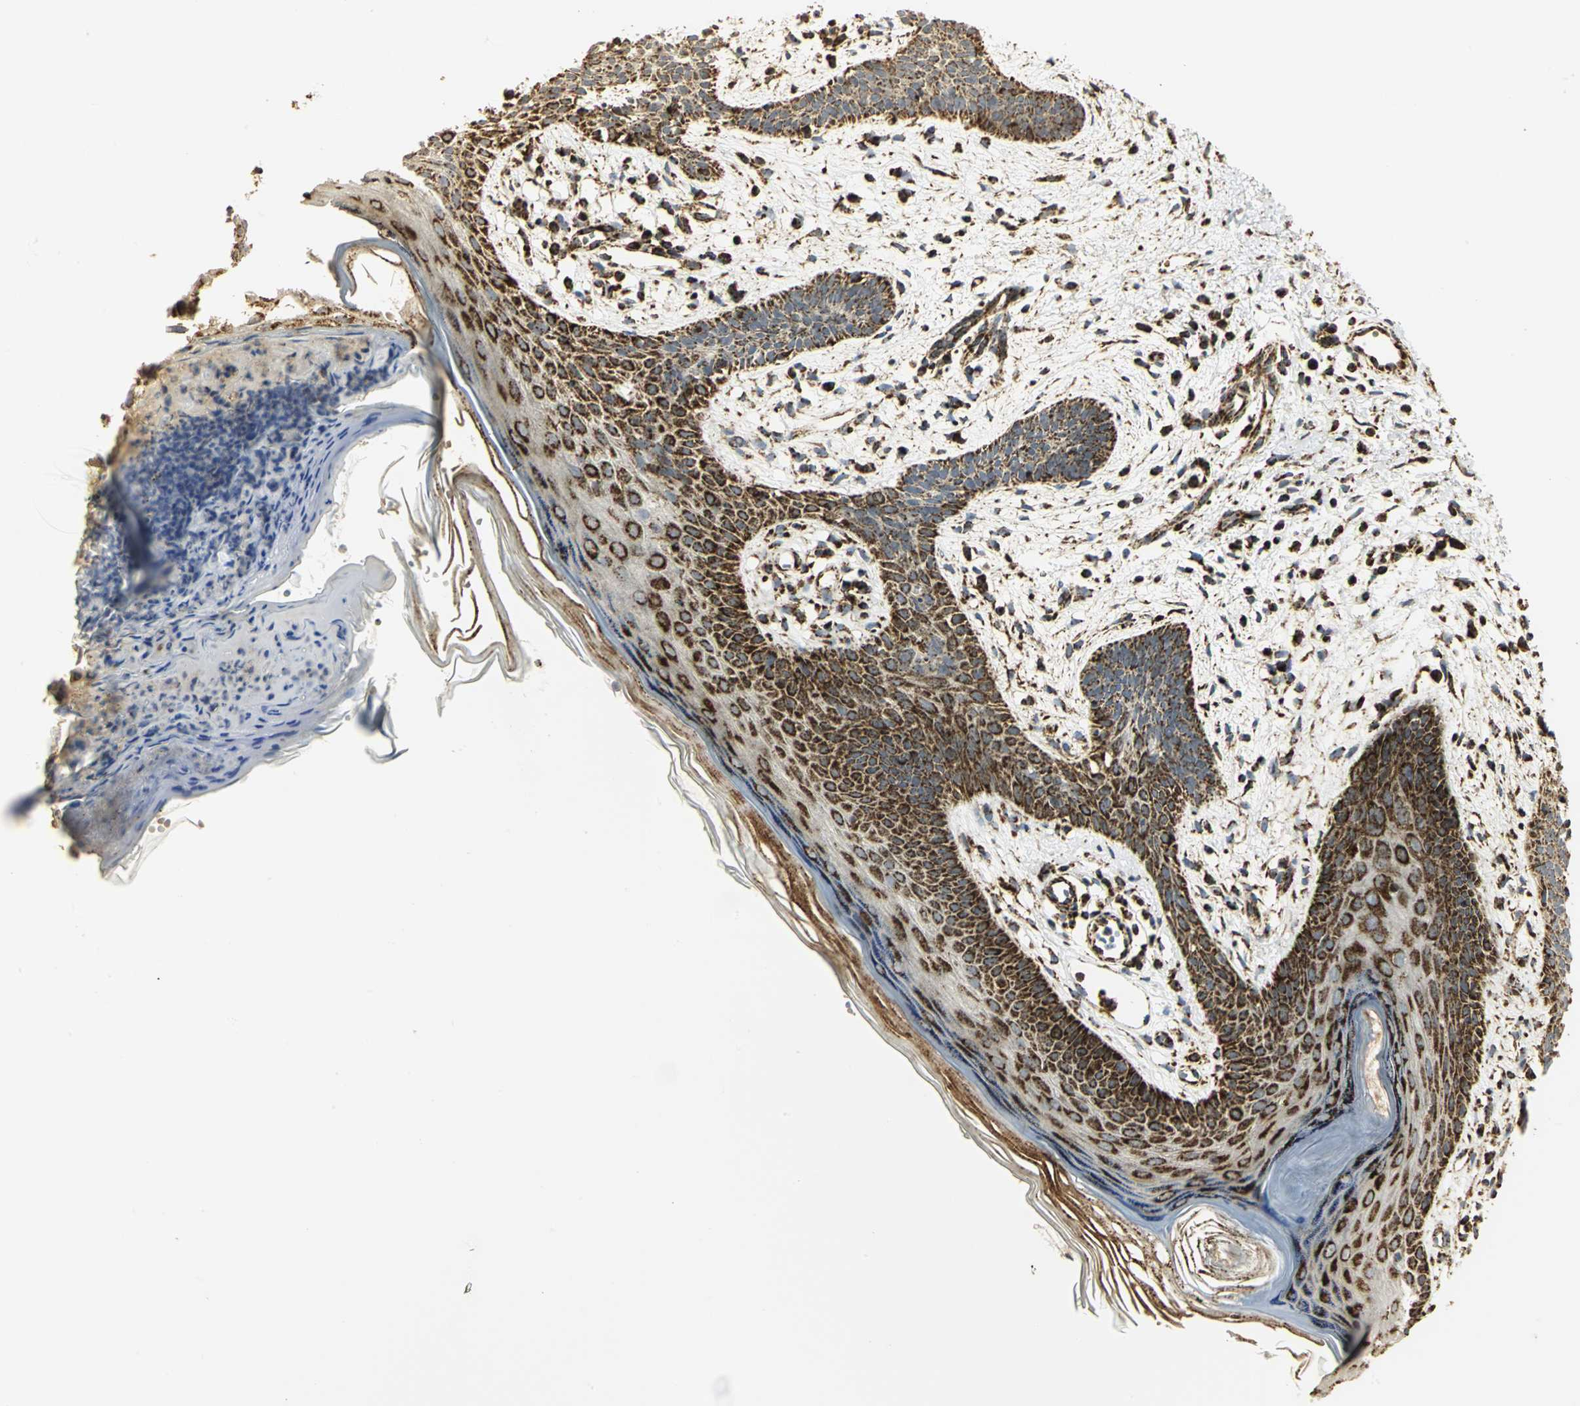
{"staining": {"intensity": "strong", "quantity": ">75%", "location": "cytoplasmic/membranous"}, "tissue": "skin cancer", "cell_type": "Tumor cells", "image_type": "cancer", "snomed": [{"axis": "morphology", "description": "Normal tissue, NOS"}, {"axis": "morphology", "description": "Basal cell carcinoma"}, {"axis": "topography", "description": "Skin"}], "caption": "Immunohistochemistry micrograph of neoplastic tissue: skin basal cell carcinoma stained using immunohistochemistry shows high levels of strong protein expression localized specifically in the cytoplasmic/membranous of tumor cells, appearing as a cytoplasmic/membranous brown color.", "gene": "VDAC1", "patient": {"sex": "female", "age": 69}}